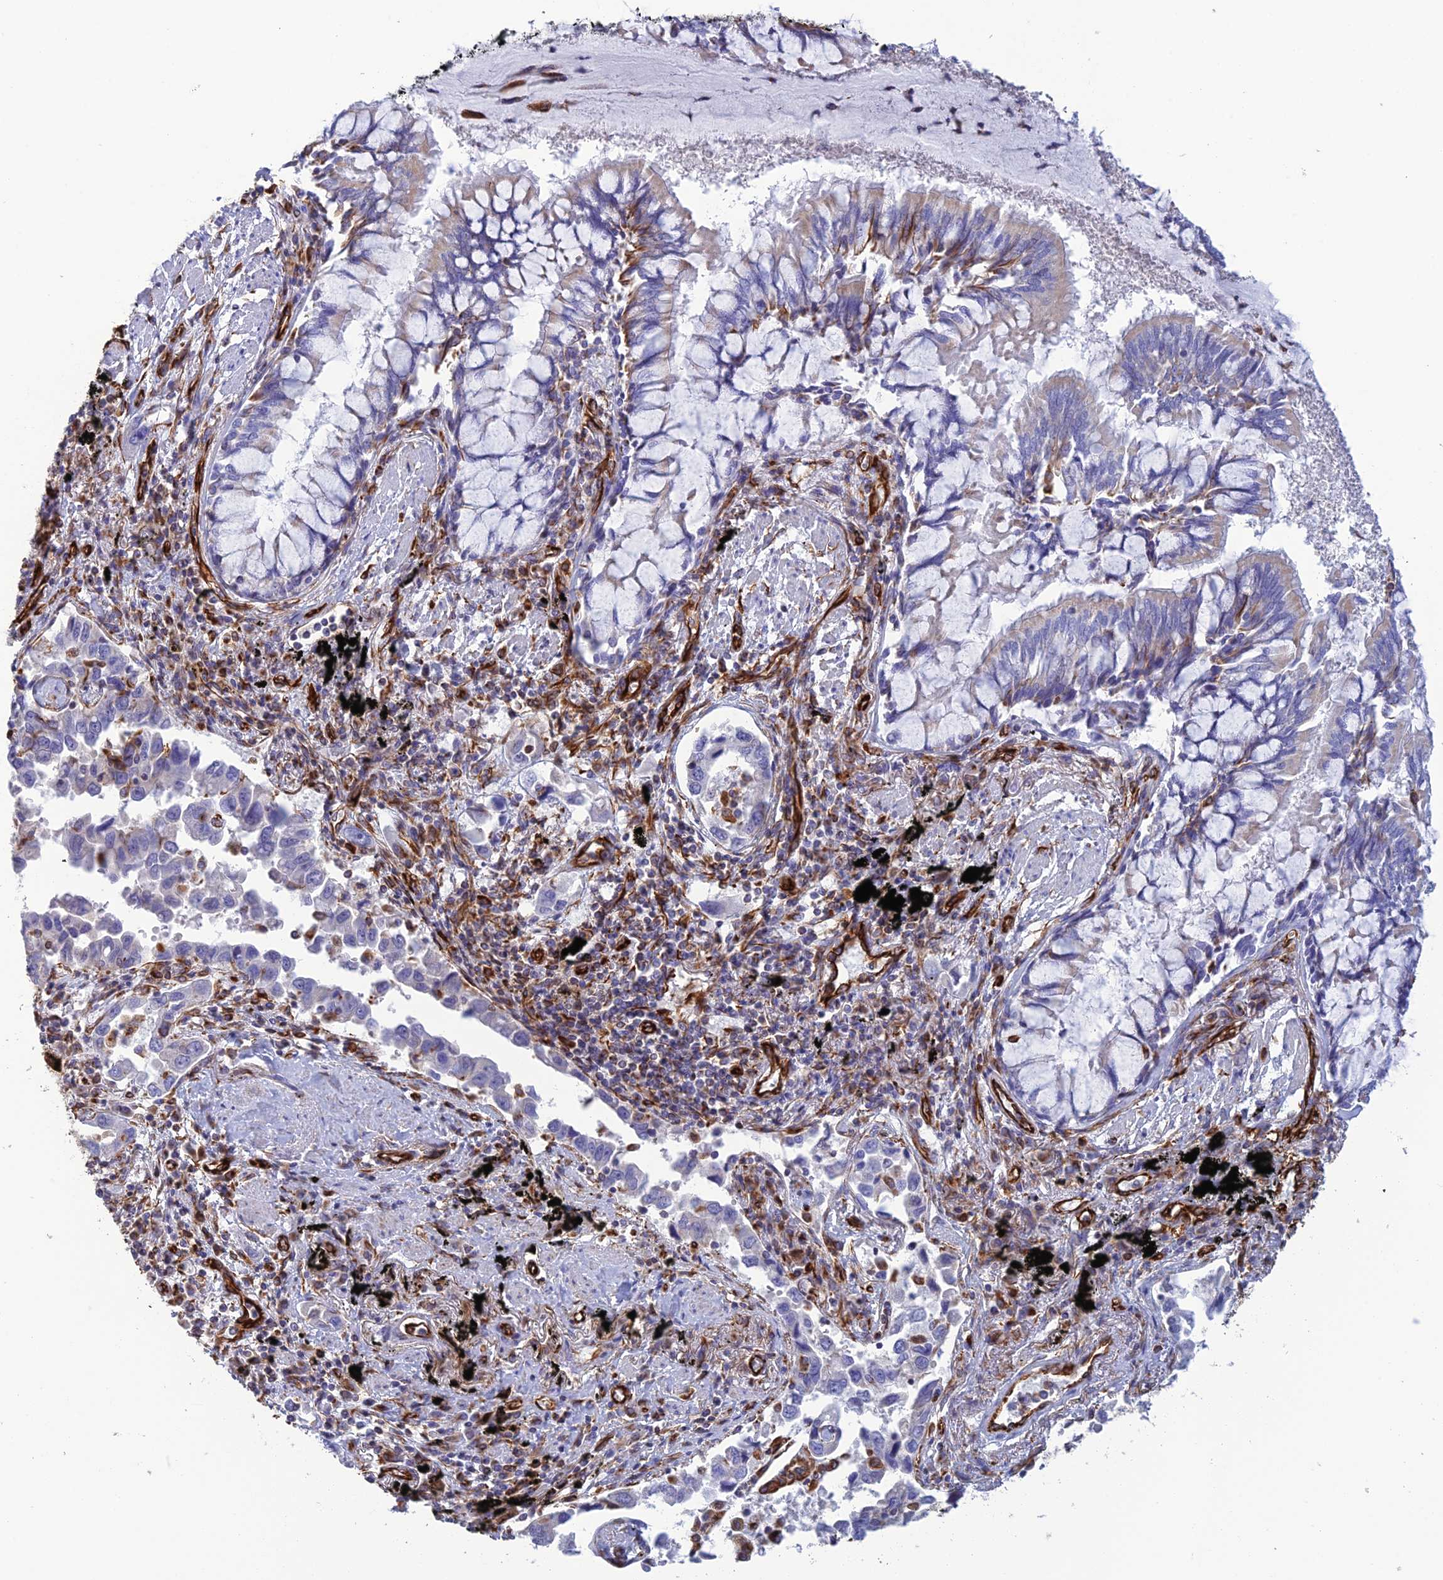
{"staining": {"intensity": "negative", "quantity": "none", "location": "none"}, "tissue": "lung cancer", "cell_type": "Tumor cells", "image_type": "cancer", "snomed": [{"axis": "morphology", "description": "Adenocarcinoma, NOS"}, {"axis": "topography", "description": "Lung"}], "caption": "IHC photomicrograph of neoplastic tissue: lung cancer stained with DAB reveals no significant protein expression in tumor cells.", "gene": "FBXL20", "patient": {"sex": "male", "age": 67}}